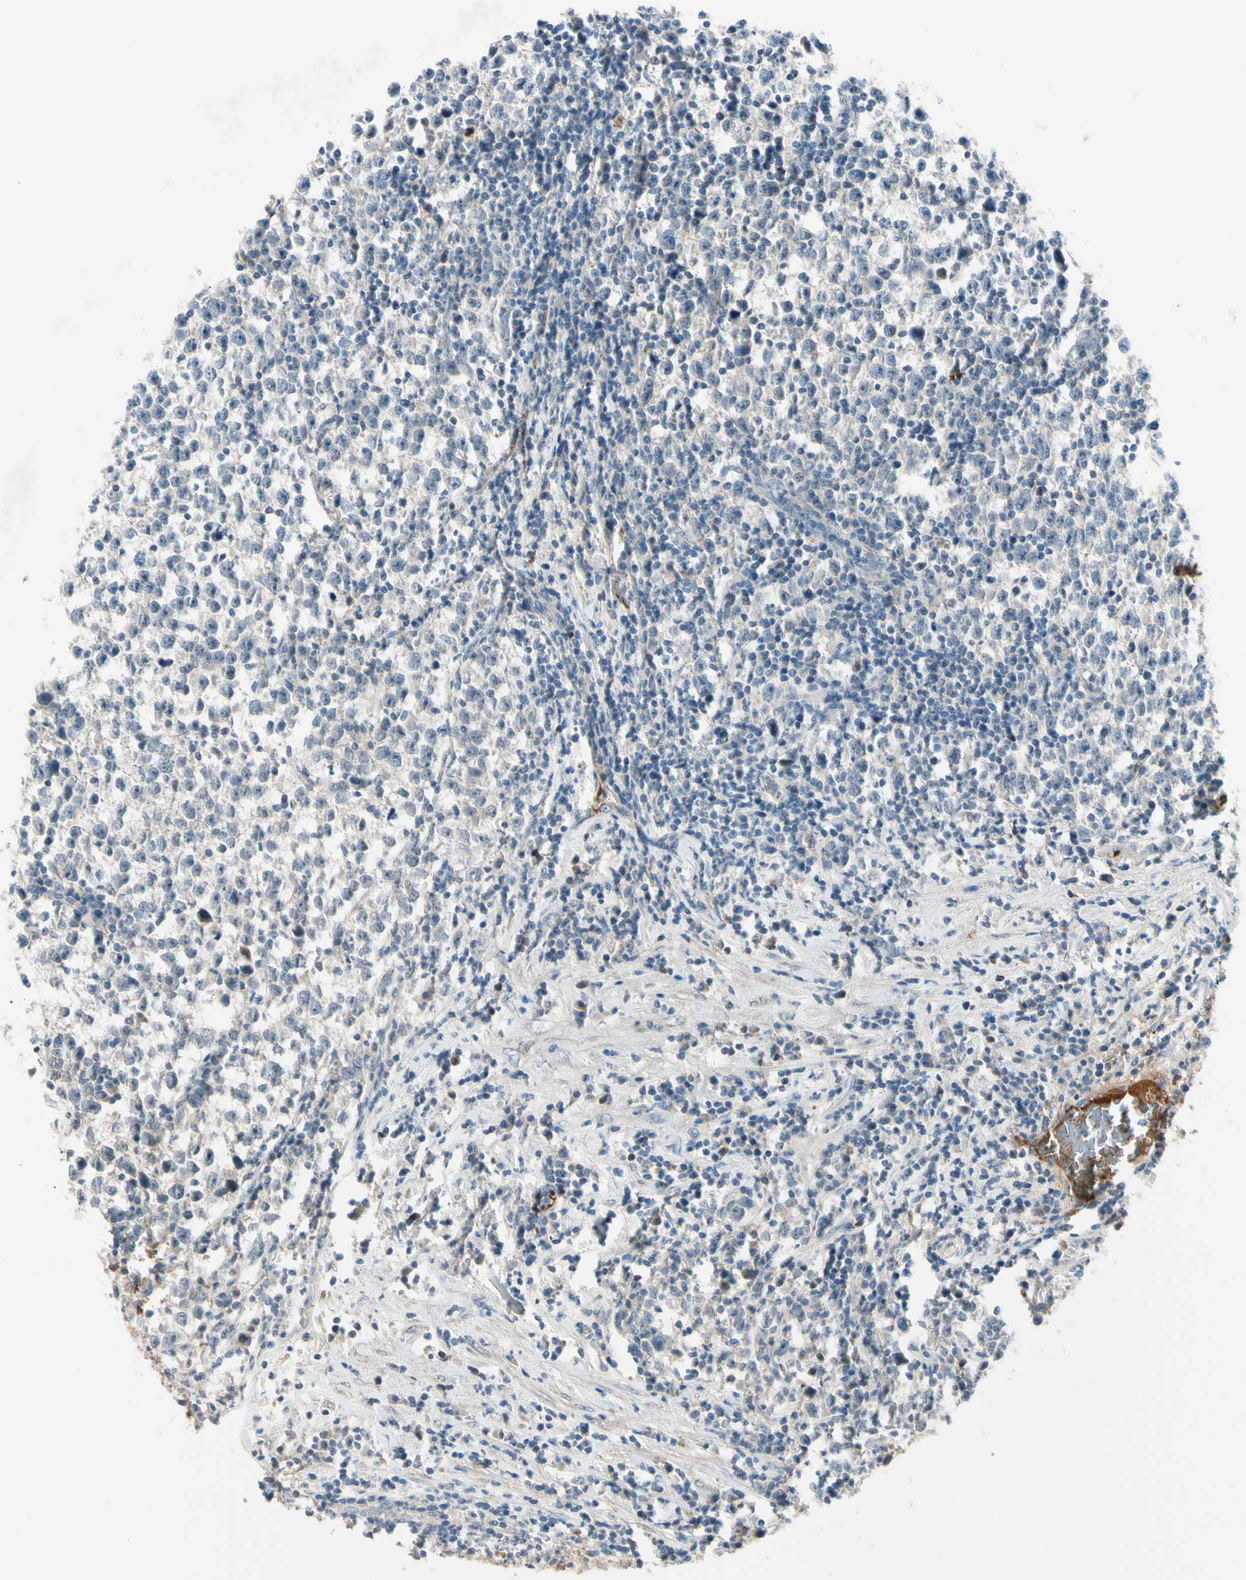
{"staining": {"intensity": "negative", "quantity": "none", "location": "none"}, "tissue": "testis cancer", "cell_type": "Tumor cells", "image_type": "cancer", "snomed": [{"axis": "morphology", "description": "Seminoma, NOS"}, {"axis": "topography", "description": "Testis"}], "caption": "Immunohistochemistry micrograph of seminoma (testis) stained for a protein (brown), which reveals no expression in tumor cells.", "gene": "SERPIND1", "patient": {"sex": "male", "age": 43}}